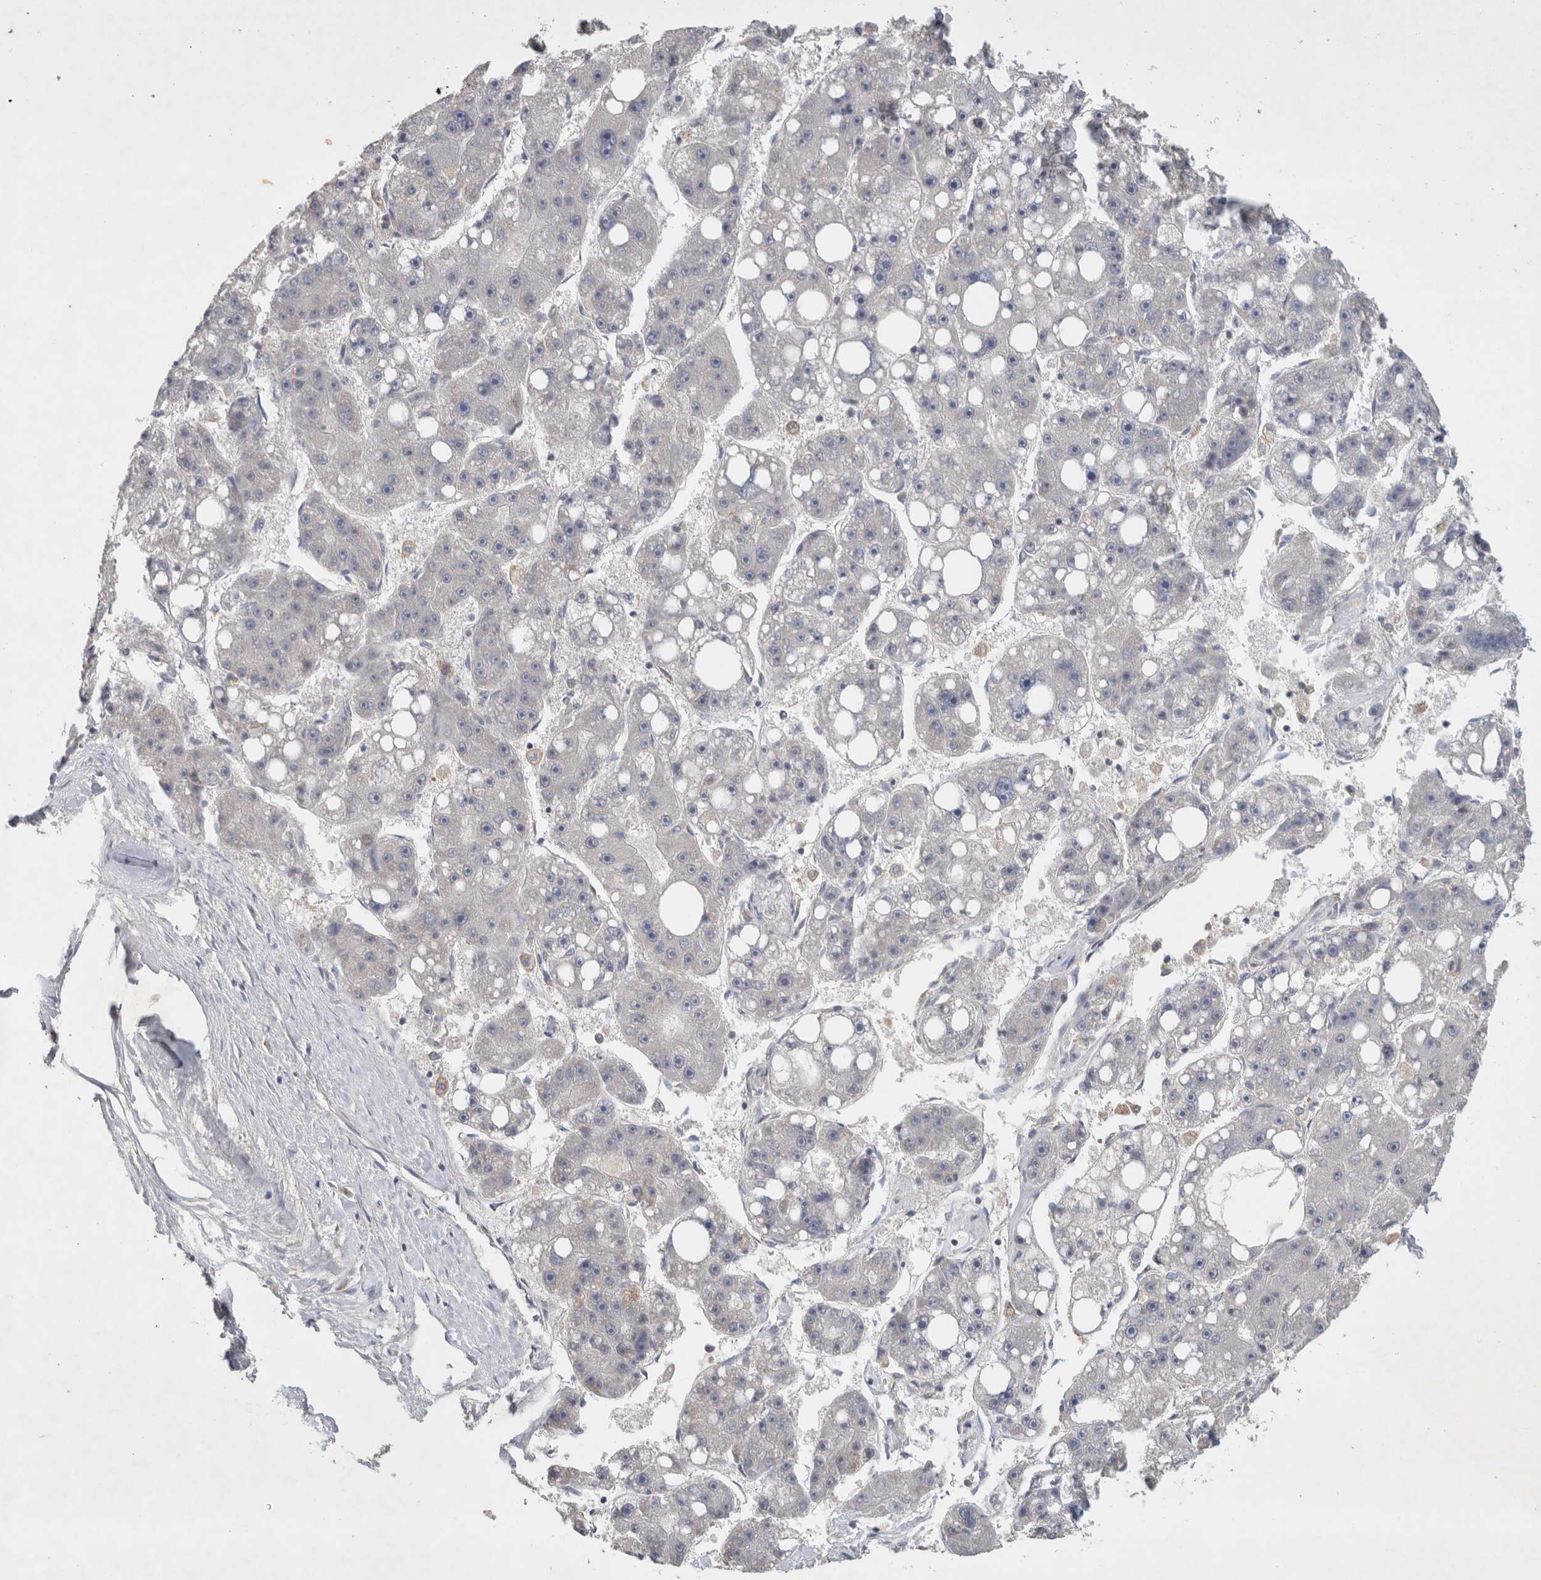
{"staining": {"intensity": "negative", "quantity": "none", "location": "none"}, "tissue": "liver cancer", "cell_type": "Tumor cells", "image_type": "cancer", "snomed": [{"axis": "morphology", "description": "Carcinoma, Hepatocellular, NOS"}, {"axis": "topography", "description": "Liver"}], "caption": "Photomicrograph shows no significant protein staining in tumor cells of hepatocellular carcinoma (liver).", "gene": "C8orf58", "patient": {"sex": "female", "age": 61}}